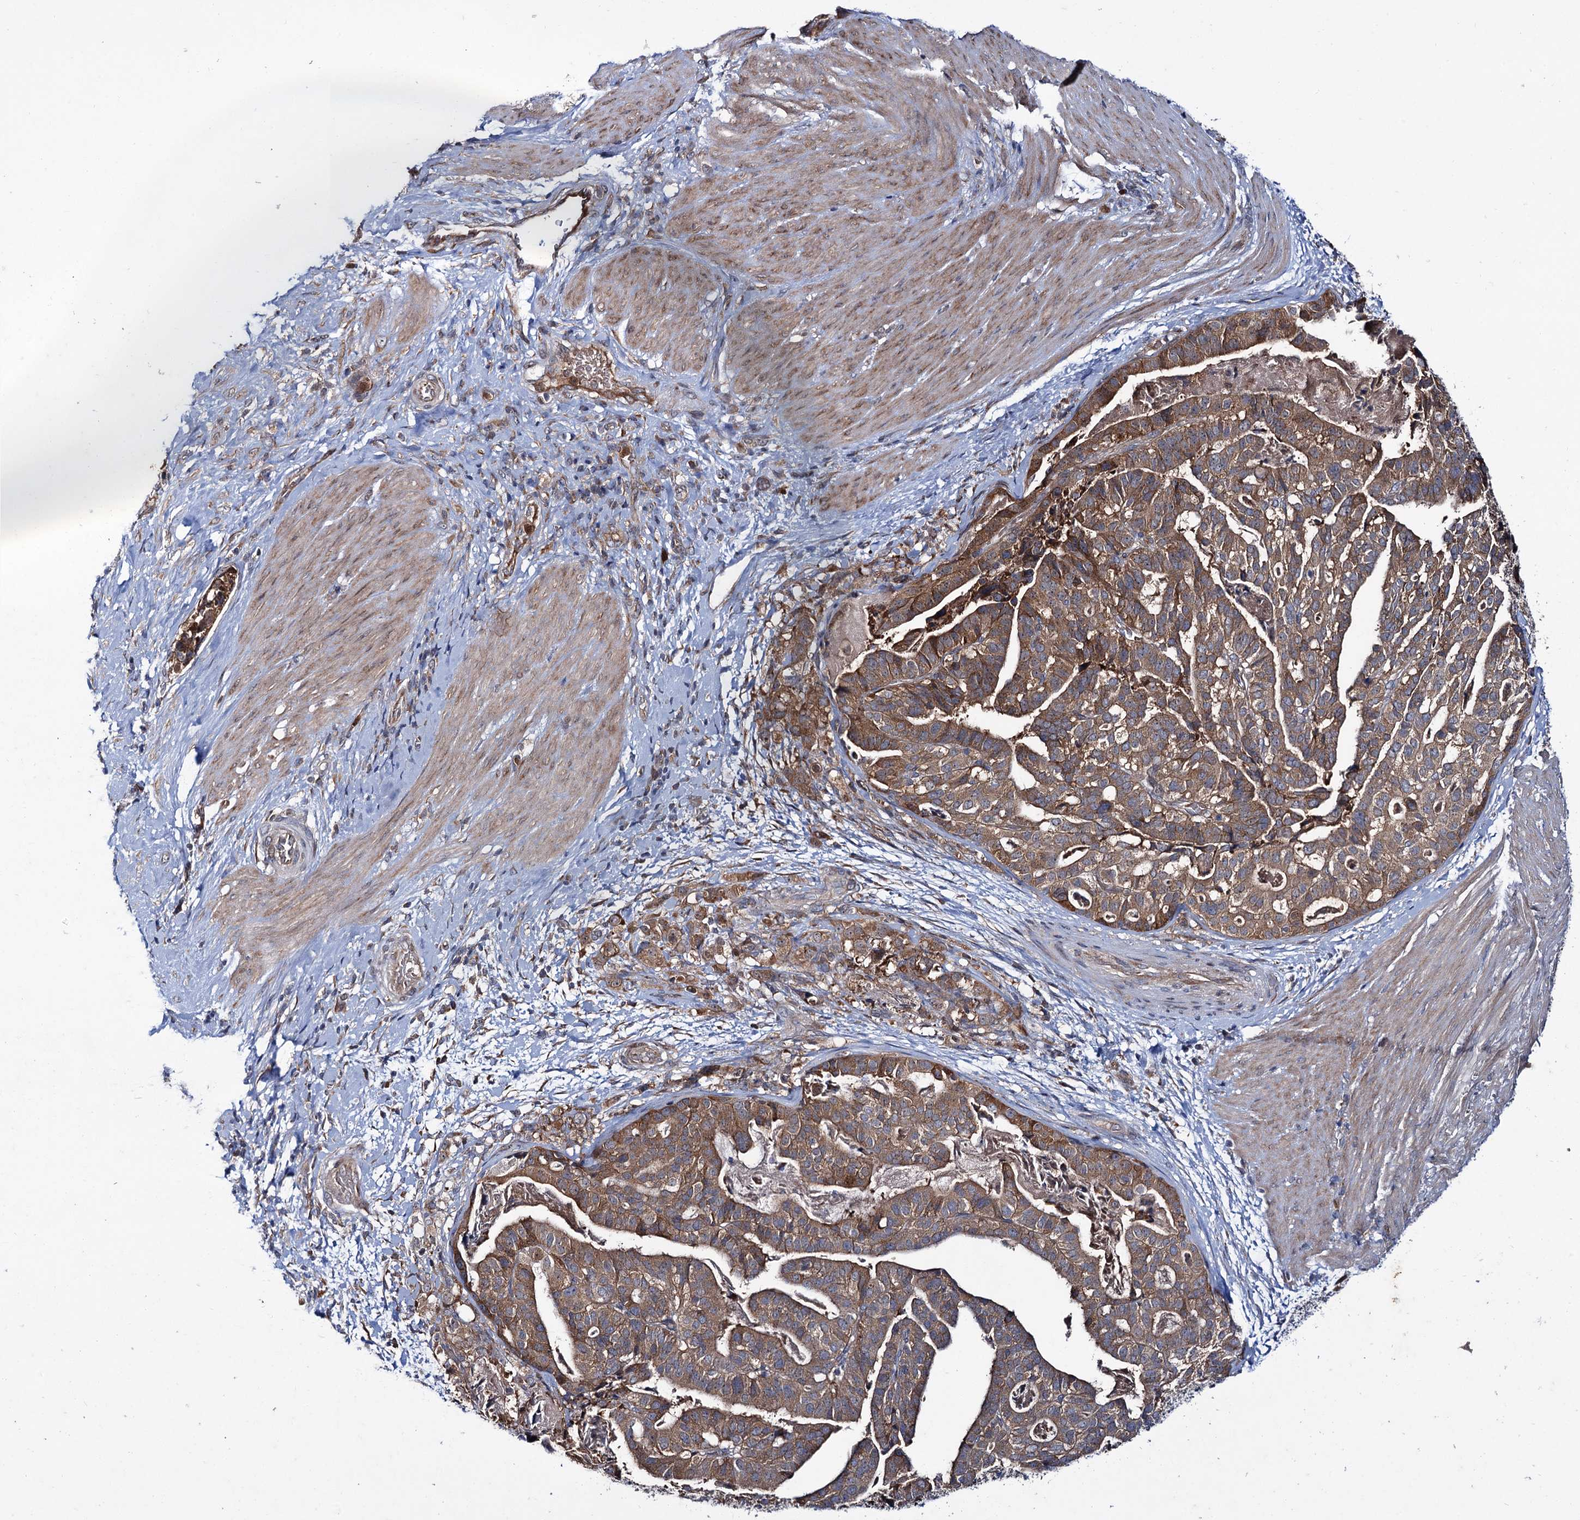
{"staining": {"intensity": "moderate", "quantity": ">75%", "location": "cytoplasmic/membranous"}, "tissue": "stomach cancer", "cell_type": "Tumor cells", "image_type": "cancer", "snomed": [{"axis": "morphology", "description": "Adenocarcinoma, NOS"}, {"axis": "topography", "description": "Stomach"}], "caption": "DAB immunohistochemical staining of human stomach cancer exhibits moderate cytoplasmic/membranous protein positivity in approximately >75% of tumor cells.", "gene": "PTPN3", "patient": {"sex": "male", "age": 48}}